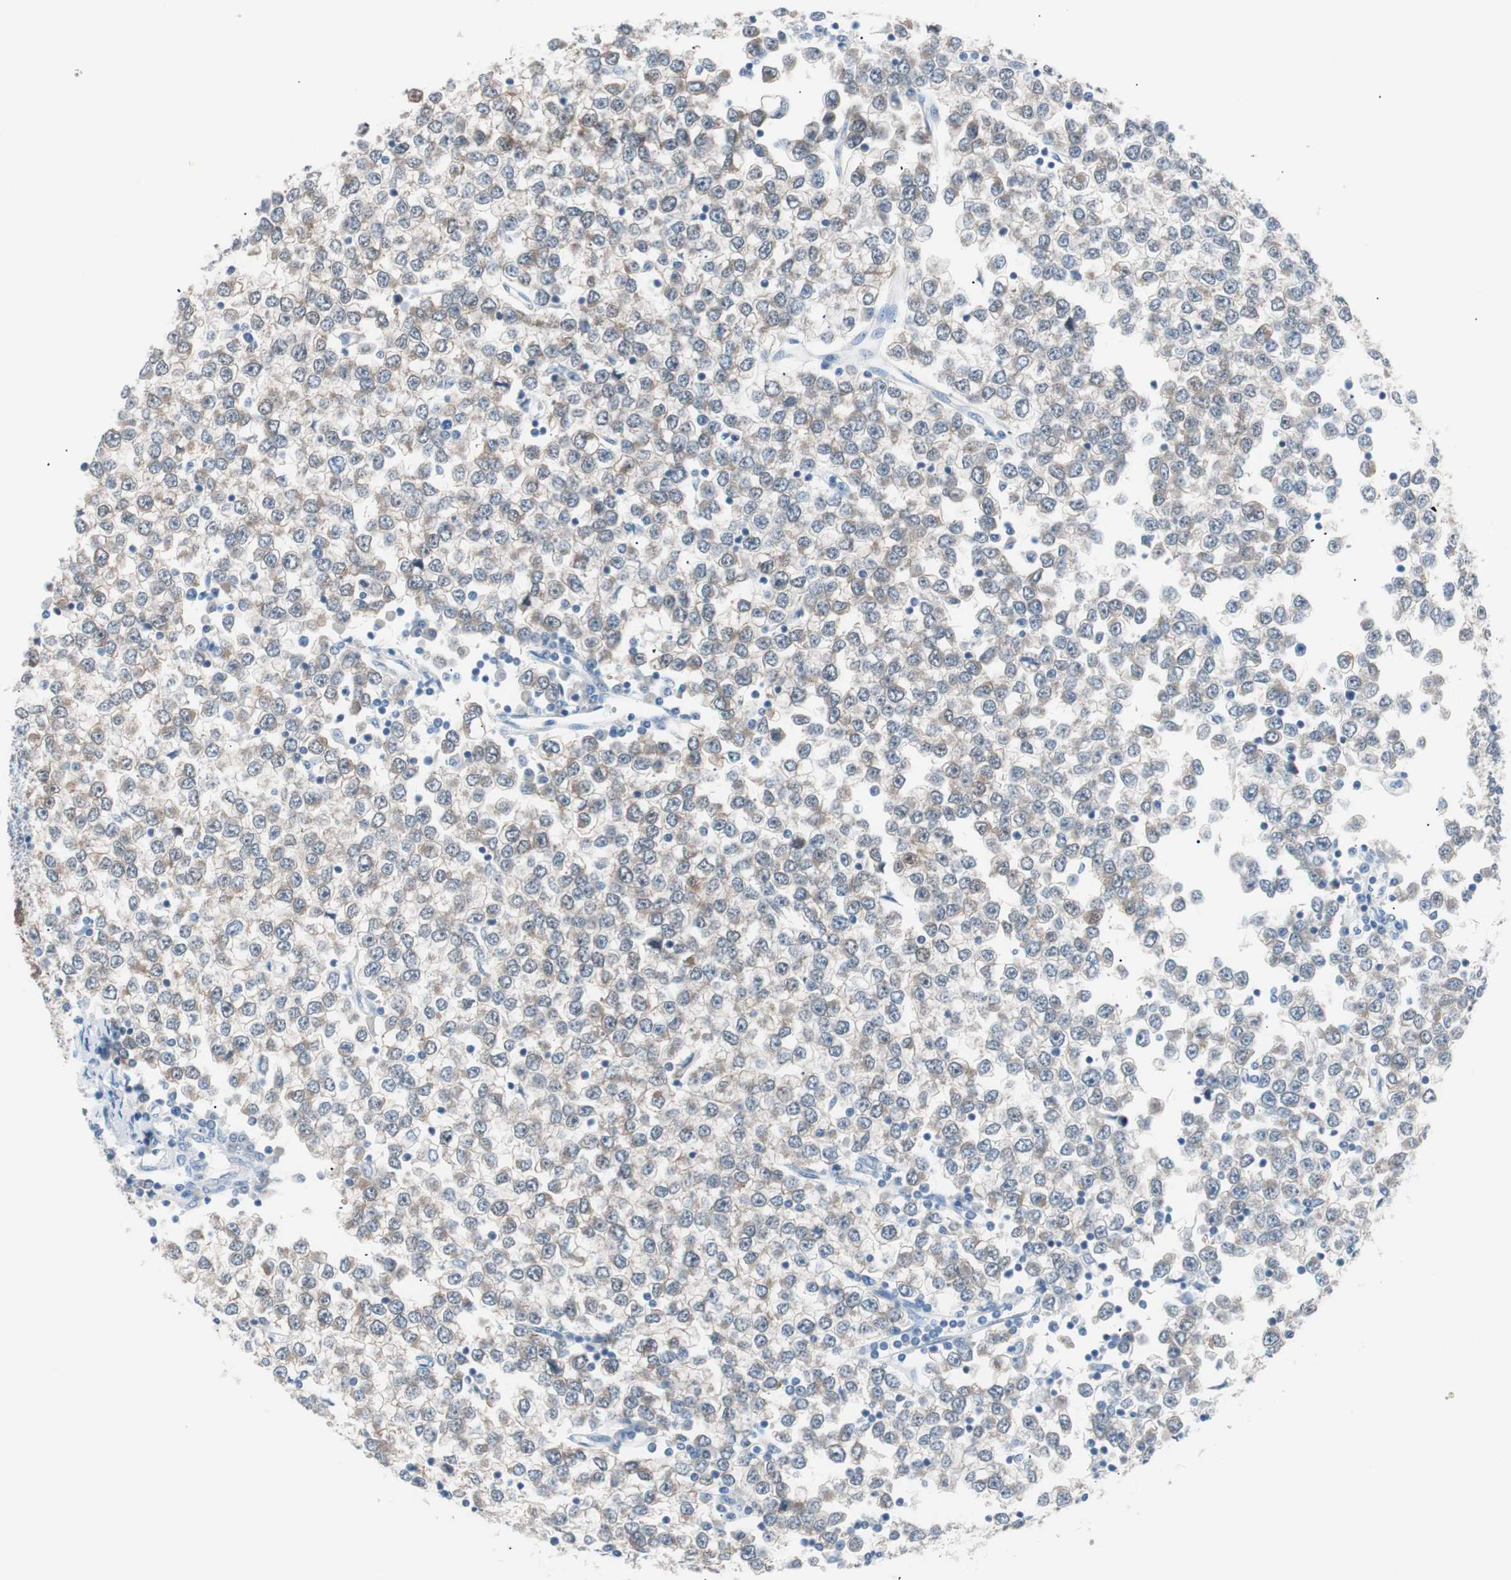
{"staining": {"intensity": "moderate", "quantity": "25%-75%", "location": "cytoplasmic/membranous"}, "tissue": "testis cancer", "cell_type": "Tumor cells", "image_type": "cancer", "snomed": [{"axis": "morphology", "description": "Seminoma, NOS"}, {"axis": "topography", "description": "Testis"}], "caption": "A histopathology image of human testis seminoma stained for a protein reveals moderate cytoplasmic/membranous brown staining in tumor cells. (DAB IHC, brown staining for protein, blue staining for nuclei).", "gene": "VIL1", "patient": {"sex": "male", "age": 65}}